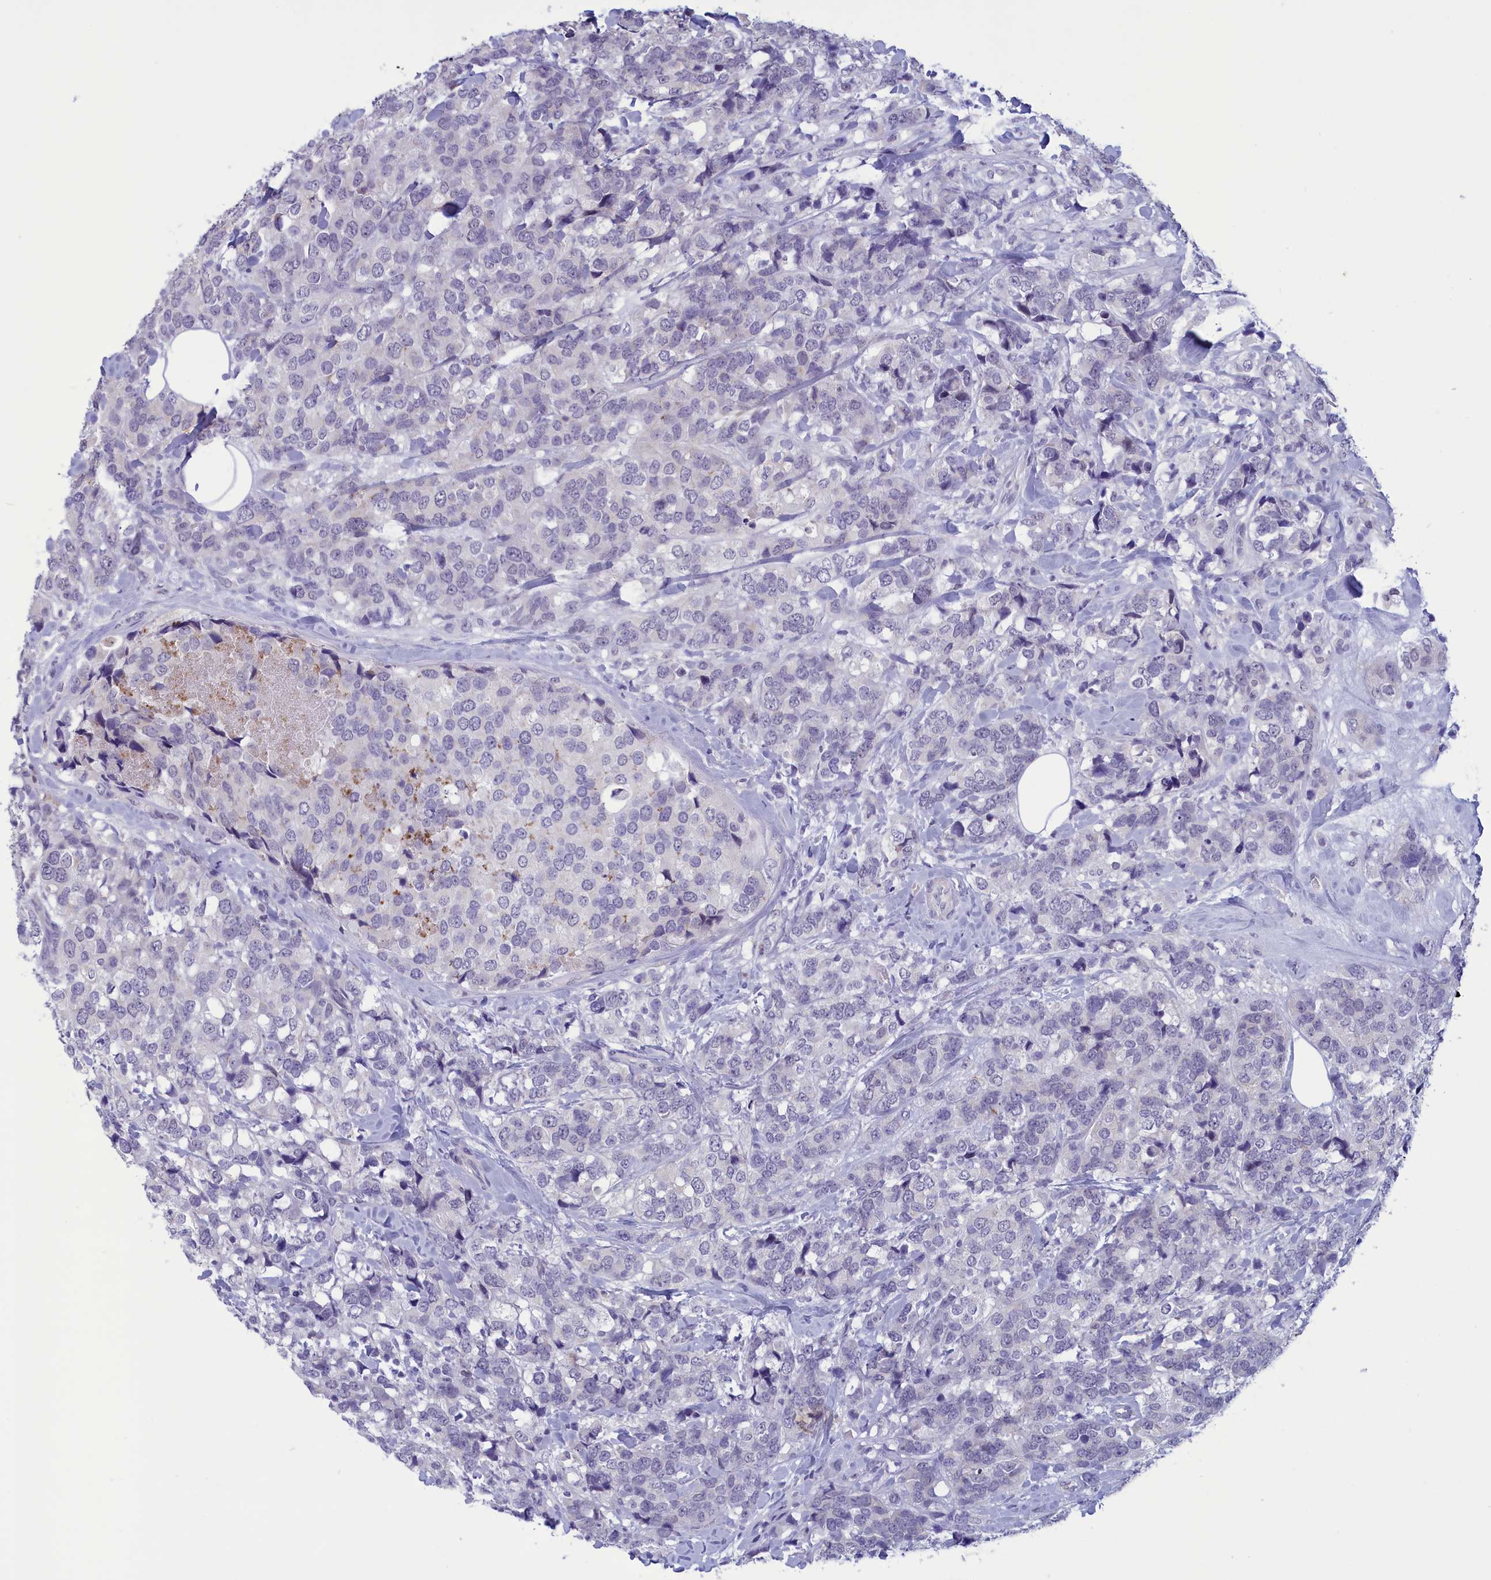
{"staining": {"intensity": "negative", "quantity": "none", "location": "none"}, "tissue": "breast cancer", "cell_type": "Tumor cells", "image_type": "cancer", "snomed": [{"axis": "morphology", "description": "Lobular carcinoma"}, {"axis": "topography", "description": "Breast"}], "caption": "DAB (3,3'-diaminobenzidine) immunohistochemical staining of breast cancer reveals no significant expression in tumor cells.", "gene": "ELOA2", "patient": {"sex": "female", "age": 59}}